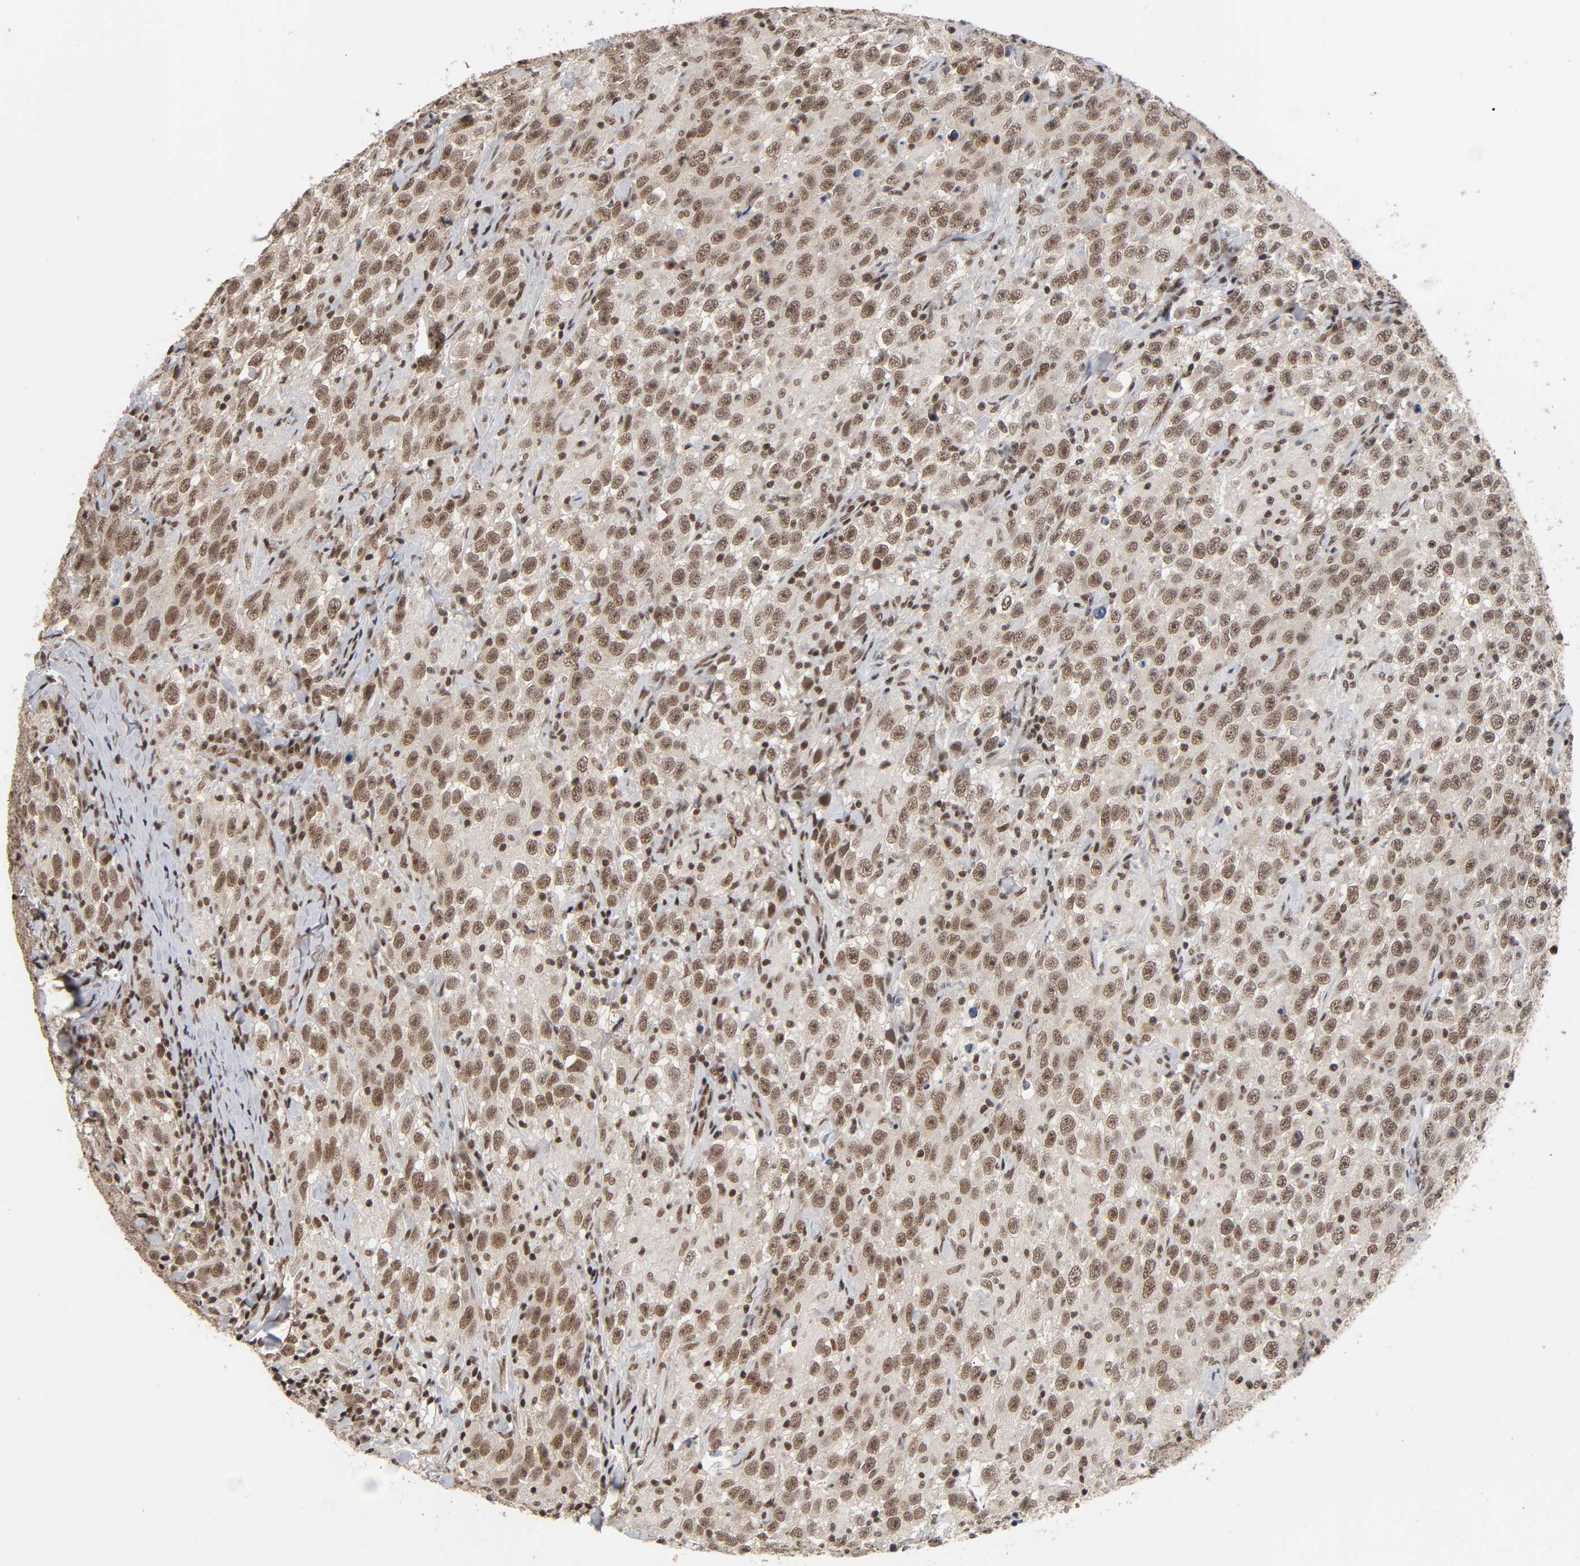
{"staining": {"intensity": "moderate", "quantity": ">75%", "location": "cytoplasmic/membranous,nuclear"}, "tissue": "testis cancer", "cell_type": "Tumor cells", "image_type": "cancer", "snomed": [{"axis": "morphology", "description": "Seminoma, NOS"}, {"axis": "topography", "description": "Testis"}], "caption": "Immunohistochemical staining of human testis cancer (seminoma) displays moderate cytoplasmic/membranous and nuclear protein positivity in about >75% of tumor cells. (Stains: DAB in brown, nuclei in blue, Microscopy: brightfield microscopy at high magnification).", "gene": "ZNF384", "patient": {"sex": "male", "age": 41}}